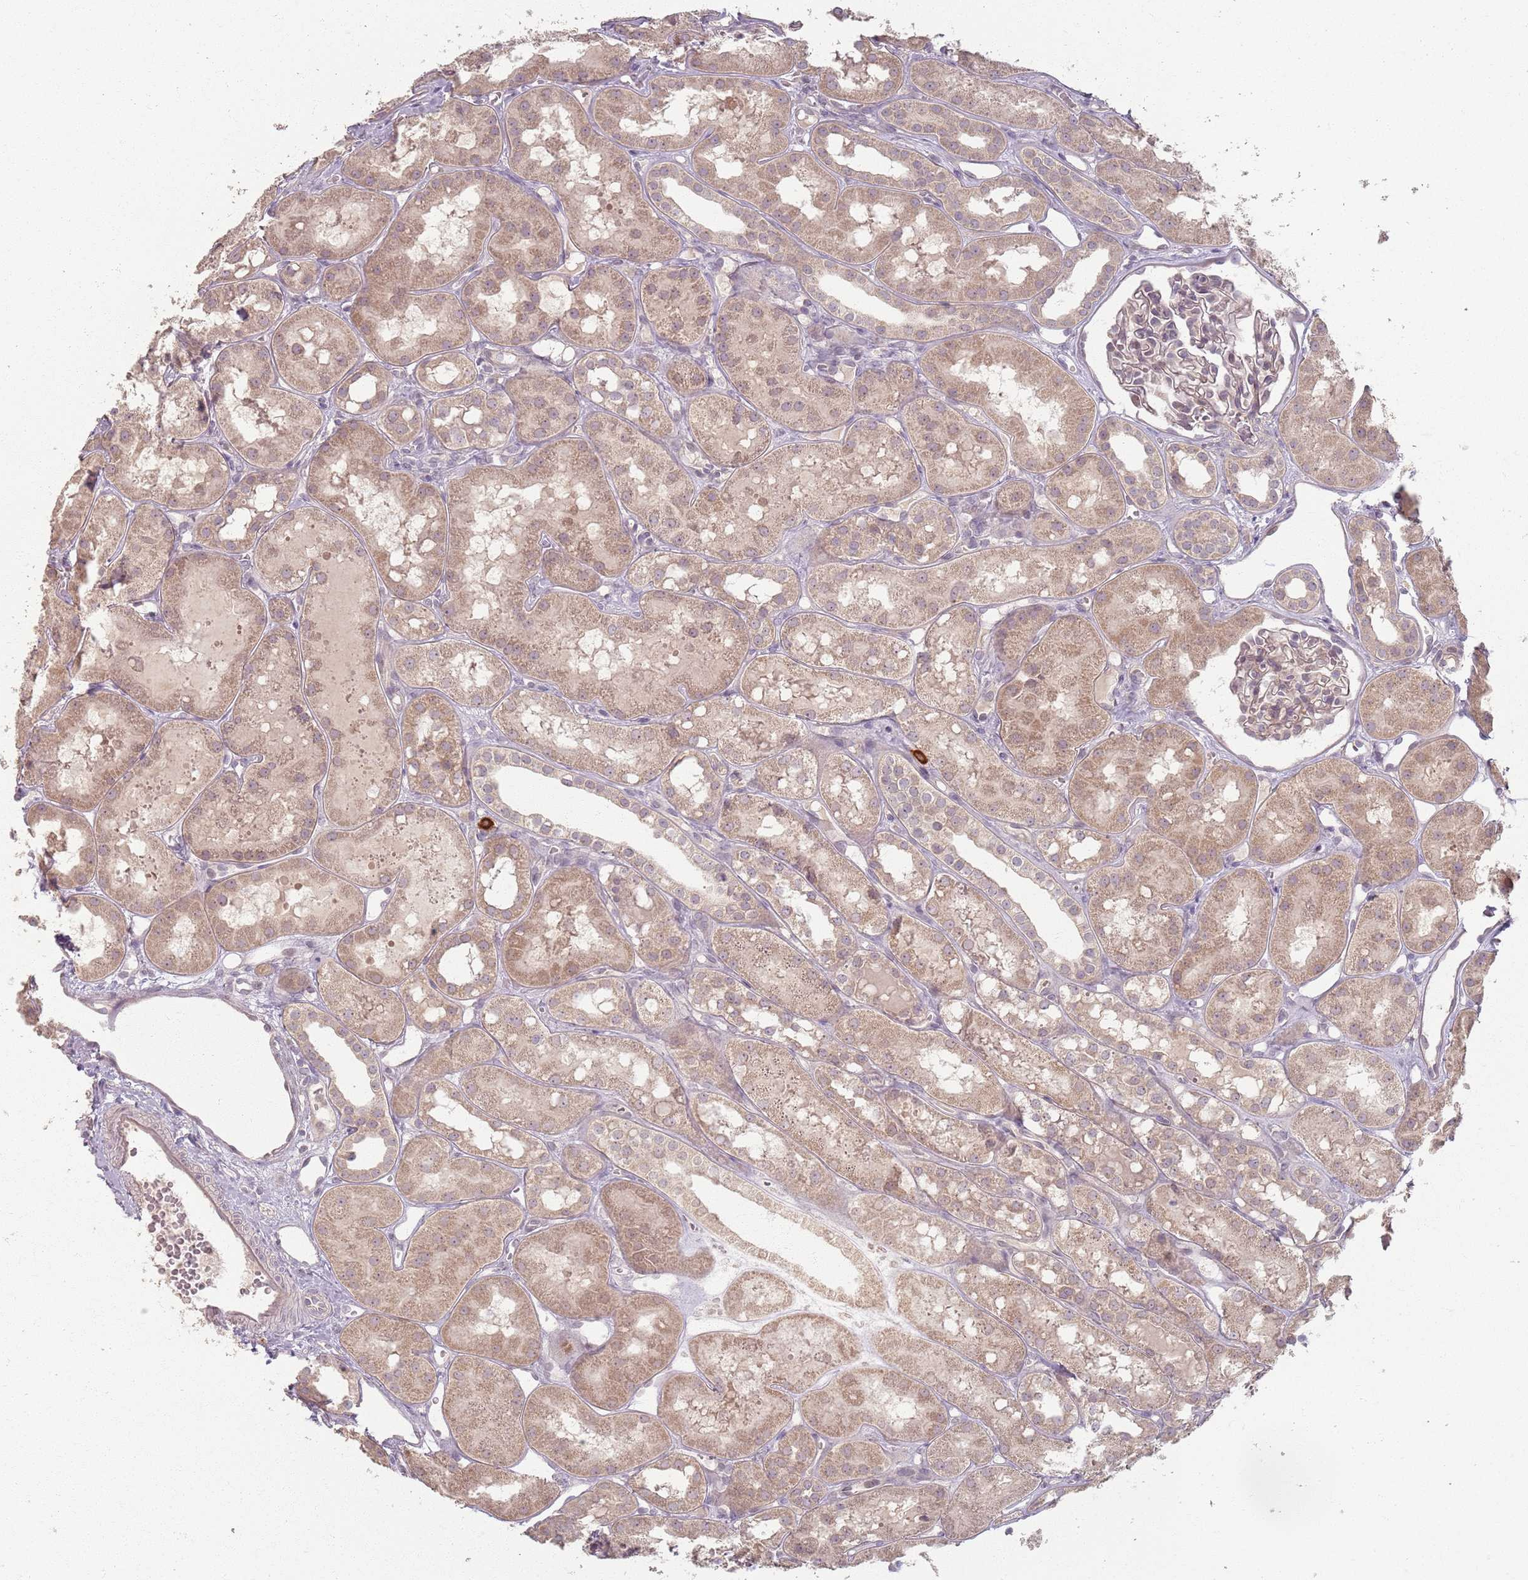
{"staining": {"intensity": "negative", "quantity": "none", "location": "none"}, "tissue": "kidney", "cell_type": "Cells in glomeruli", "image_type": "normal", "snomed": [{"axis": "morphology", "description": "Normal tissue, NOS"}, {"axis": "topography", "description": "Kidney"}], "caption": "IHC histopathology image of normal kidney: kidney stained with DAB exhibits no significant protein expression in cells in glomeruli.", "gene": "CCDC168", "patient": {"sex": "male", "age": 16}}